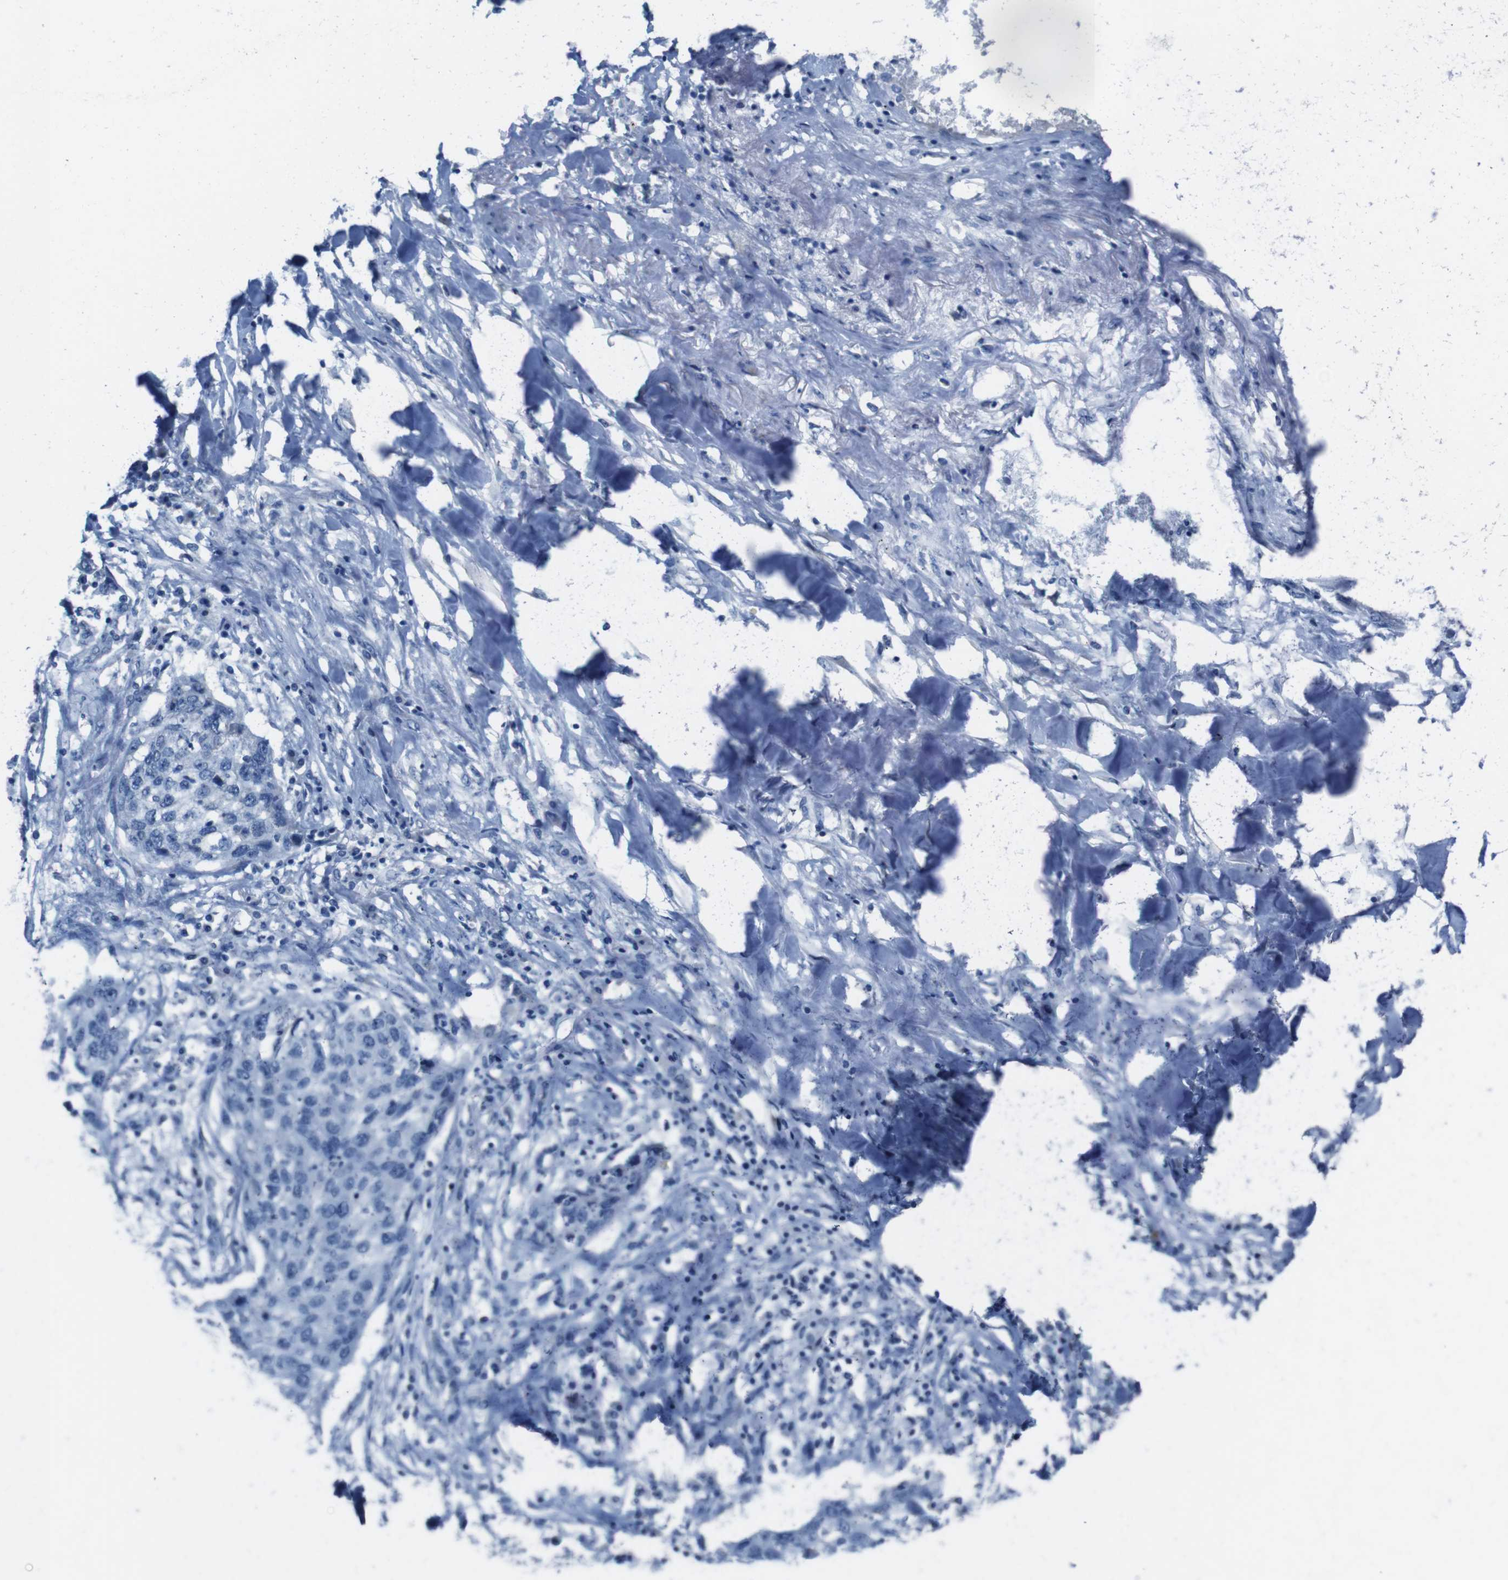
{"staining": {"intensity": "negative", "quantity": "none", "location": "none"}, "tissue": "lung cancer", "cell_type": "Tumor cells", "image_type": "cancer", "snomed": [{"axis": "morphology", "description": "Squamous cell carcinoma, NOS"}, {"axis": "topography", "description": "Lung"}], "caption": "Immunohistochemistry (IHC) of lung cancer displays no expression in tumor cells.", "gene": "CDHR2", "patient": {"sex": "female", "age": 63}}